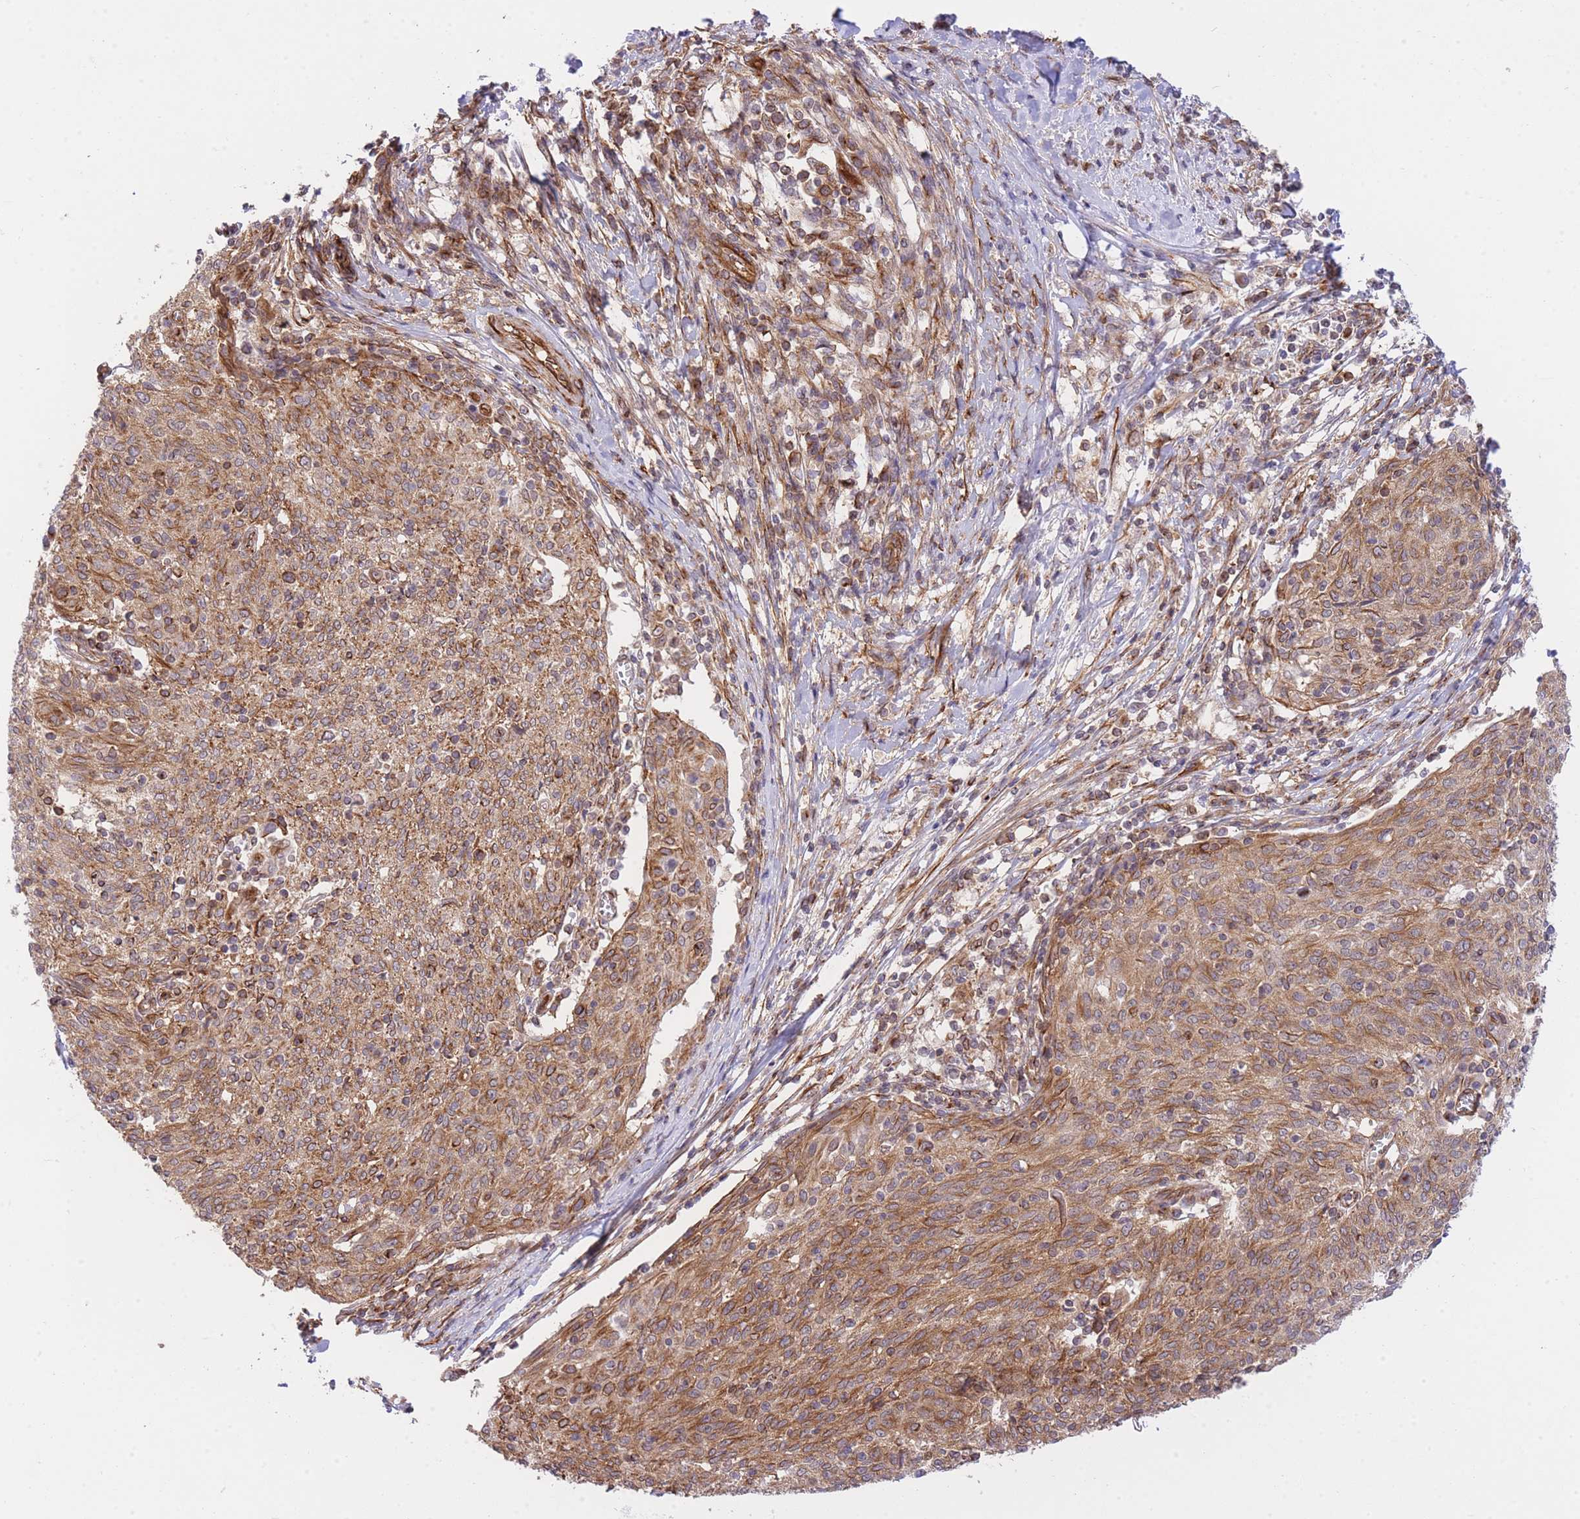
{"staining": {"intensity": "moderate", "quantity": ">75%", "location": "cytoplasmic/membranous"}, "tissue": "cervical cancer", "cell_type": "Tumor cells", "image_type": "cancer", "snomed": [{"axis": "morphology", "description": "Squamous cell carcinoma, NOS"}, {"axis": "topography", "description": "Cervix"}], "caption": "There is medium levels of moderate cytoplasmic/membranous staining in tumor cells of cervical cancer (squamous cell carcinoma), as demonstrated by immunohistochemical staining (brown color).", "gene": "EXOSC8", "patient": {"sex": "female", "age": 52}}